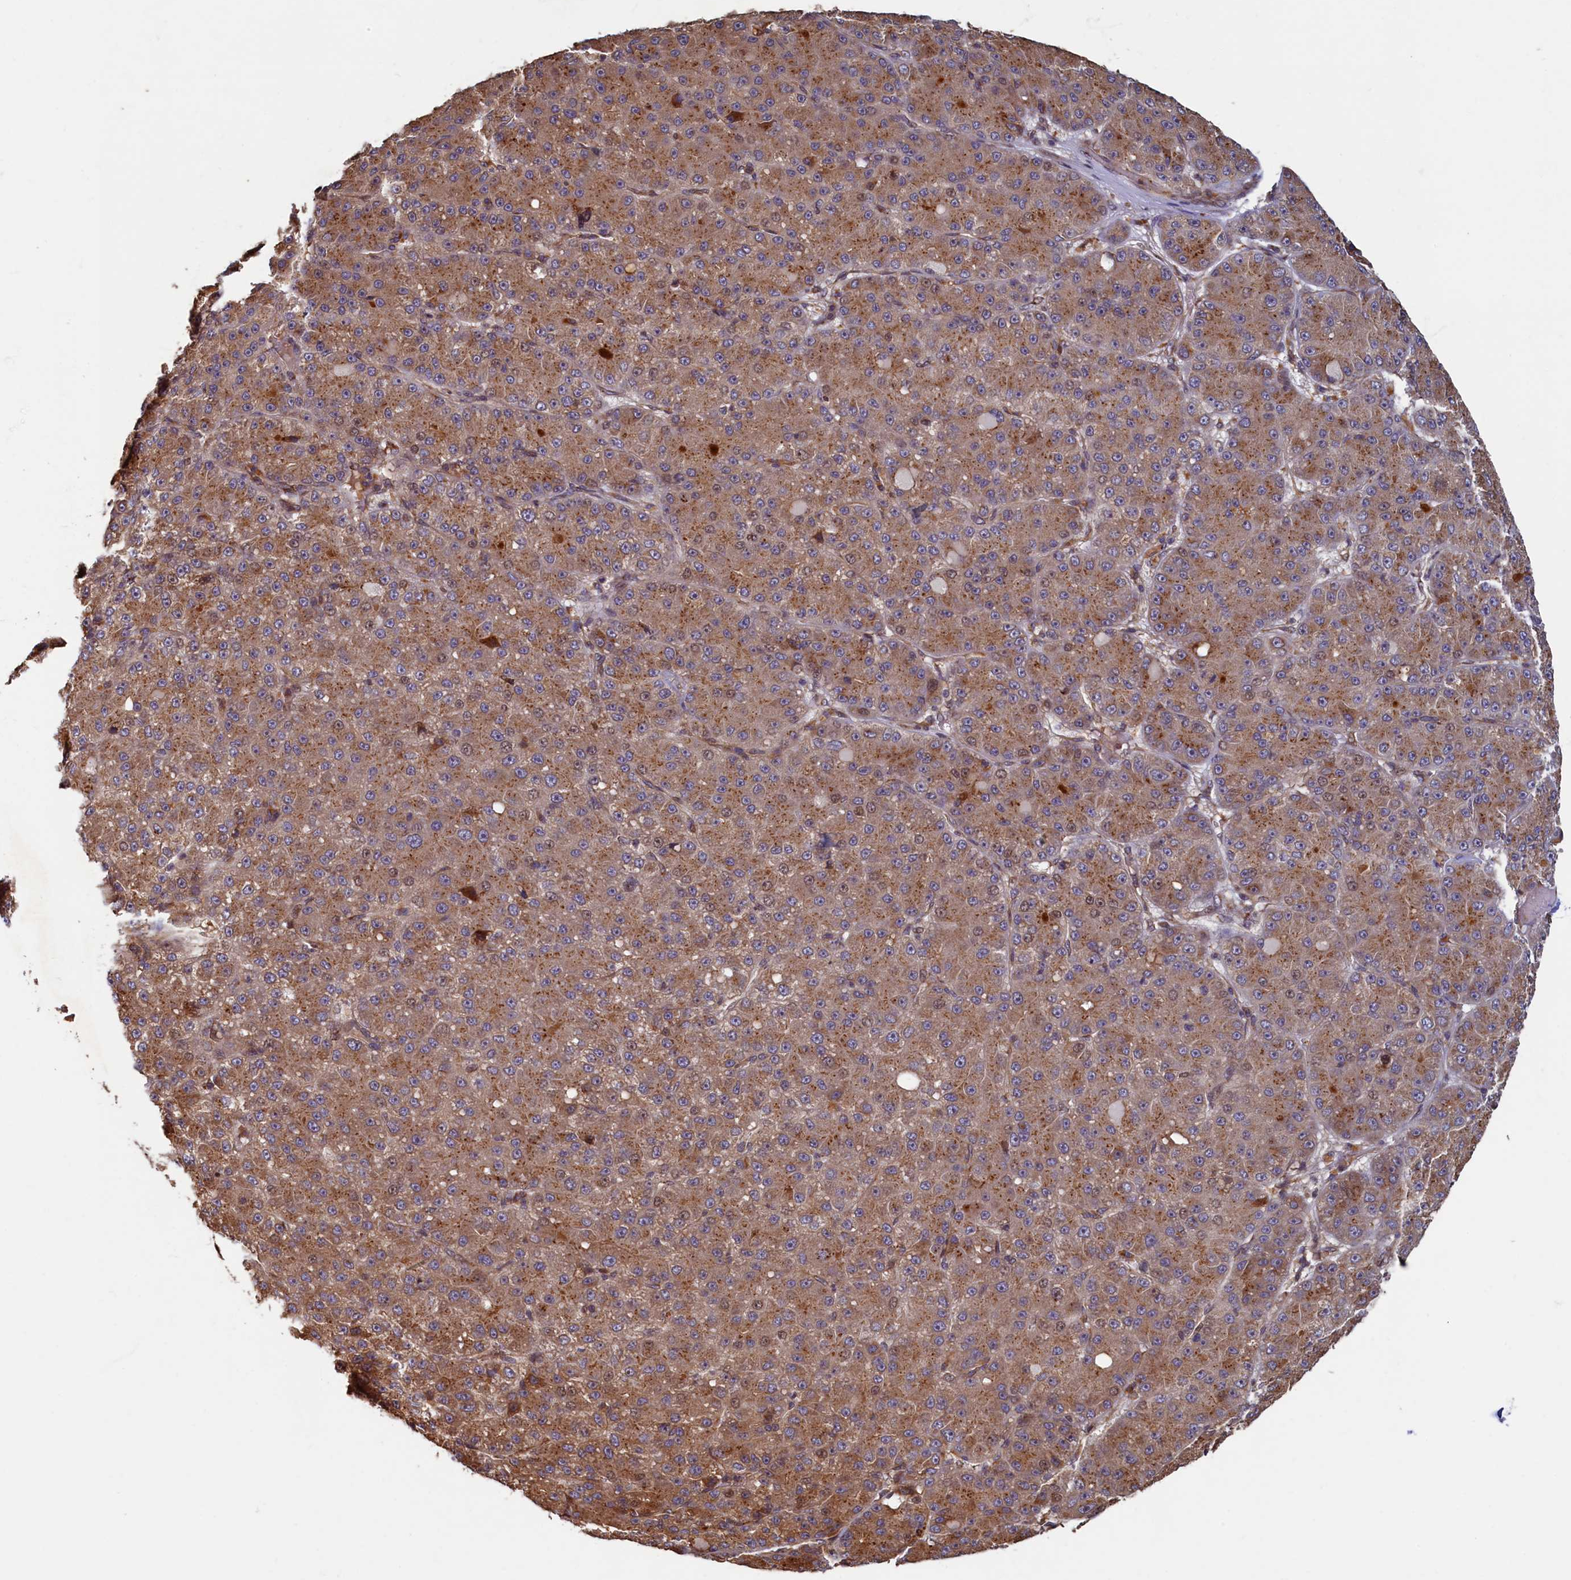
{"staining": {"intensity": "moderate", "quantity": ">75%", "location": "cytoplasmic/membranous"}, "tissue": "liver cancer", "cell_type": "Tumor cells", "image_type": "cancer", "snomed": [{"axis": "morphology", "description": "Carcinoma, Hepatocellular, NOS"}, {"axis": "topography", "description": "Liver"}], "caption": "Moderate cytoplasmic/membranous staining is appreciated in approximately >75% of tumor cells in liver cancer.", "gene": "TMEM181", "patient": {"sex": "male", "age": 67}}